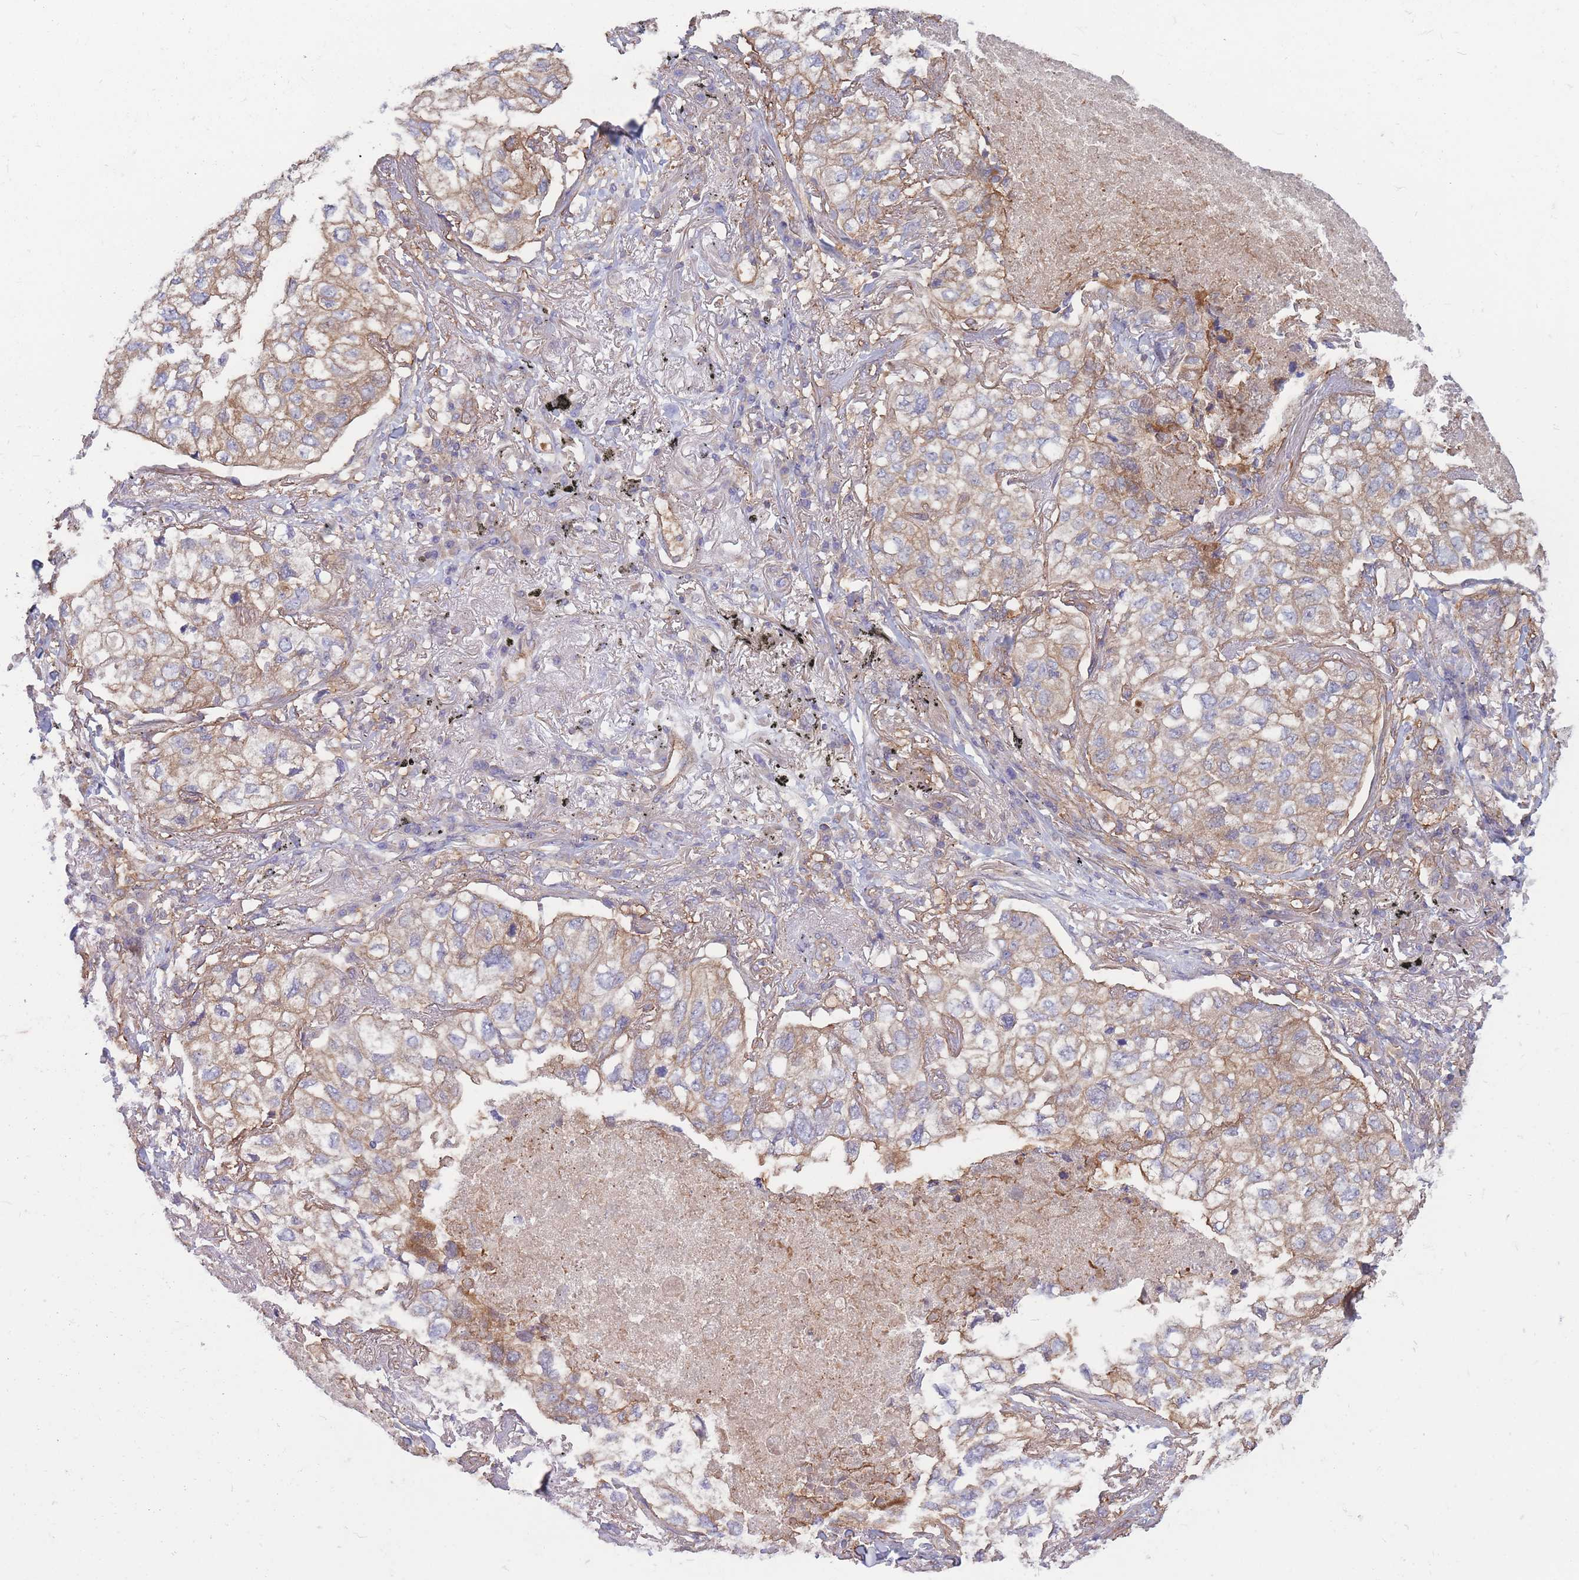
{"staining": {"intensity": "moderate", "quantity": ">75%", "location": "cytoplasmic/membranous"}, "tissue": "lung cancer", "cell_type": "Tumor cells", "image_type": "cancer", "snomed": [{"axis": "morphology", "description": "Adenocarcinoma, NOS"}, {"axis": "topography", "description": "Lung"}], "caption": "Tumor cells reveal moderate cytoplasmic/membranous positivity in about >75% of cells in lung cancer (adenocarcinoma).", "gene": "GGA1", "patient": {"sex": "male", "age": 65}}